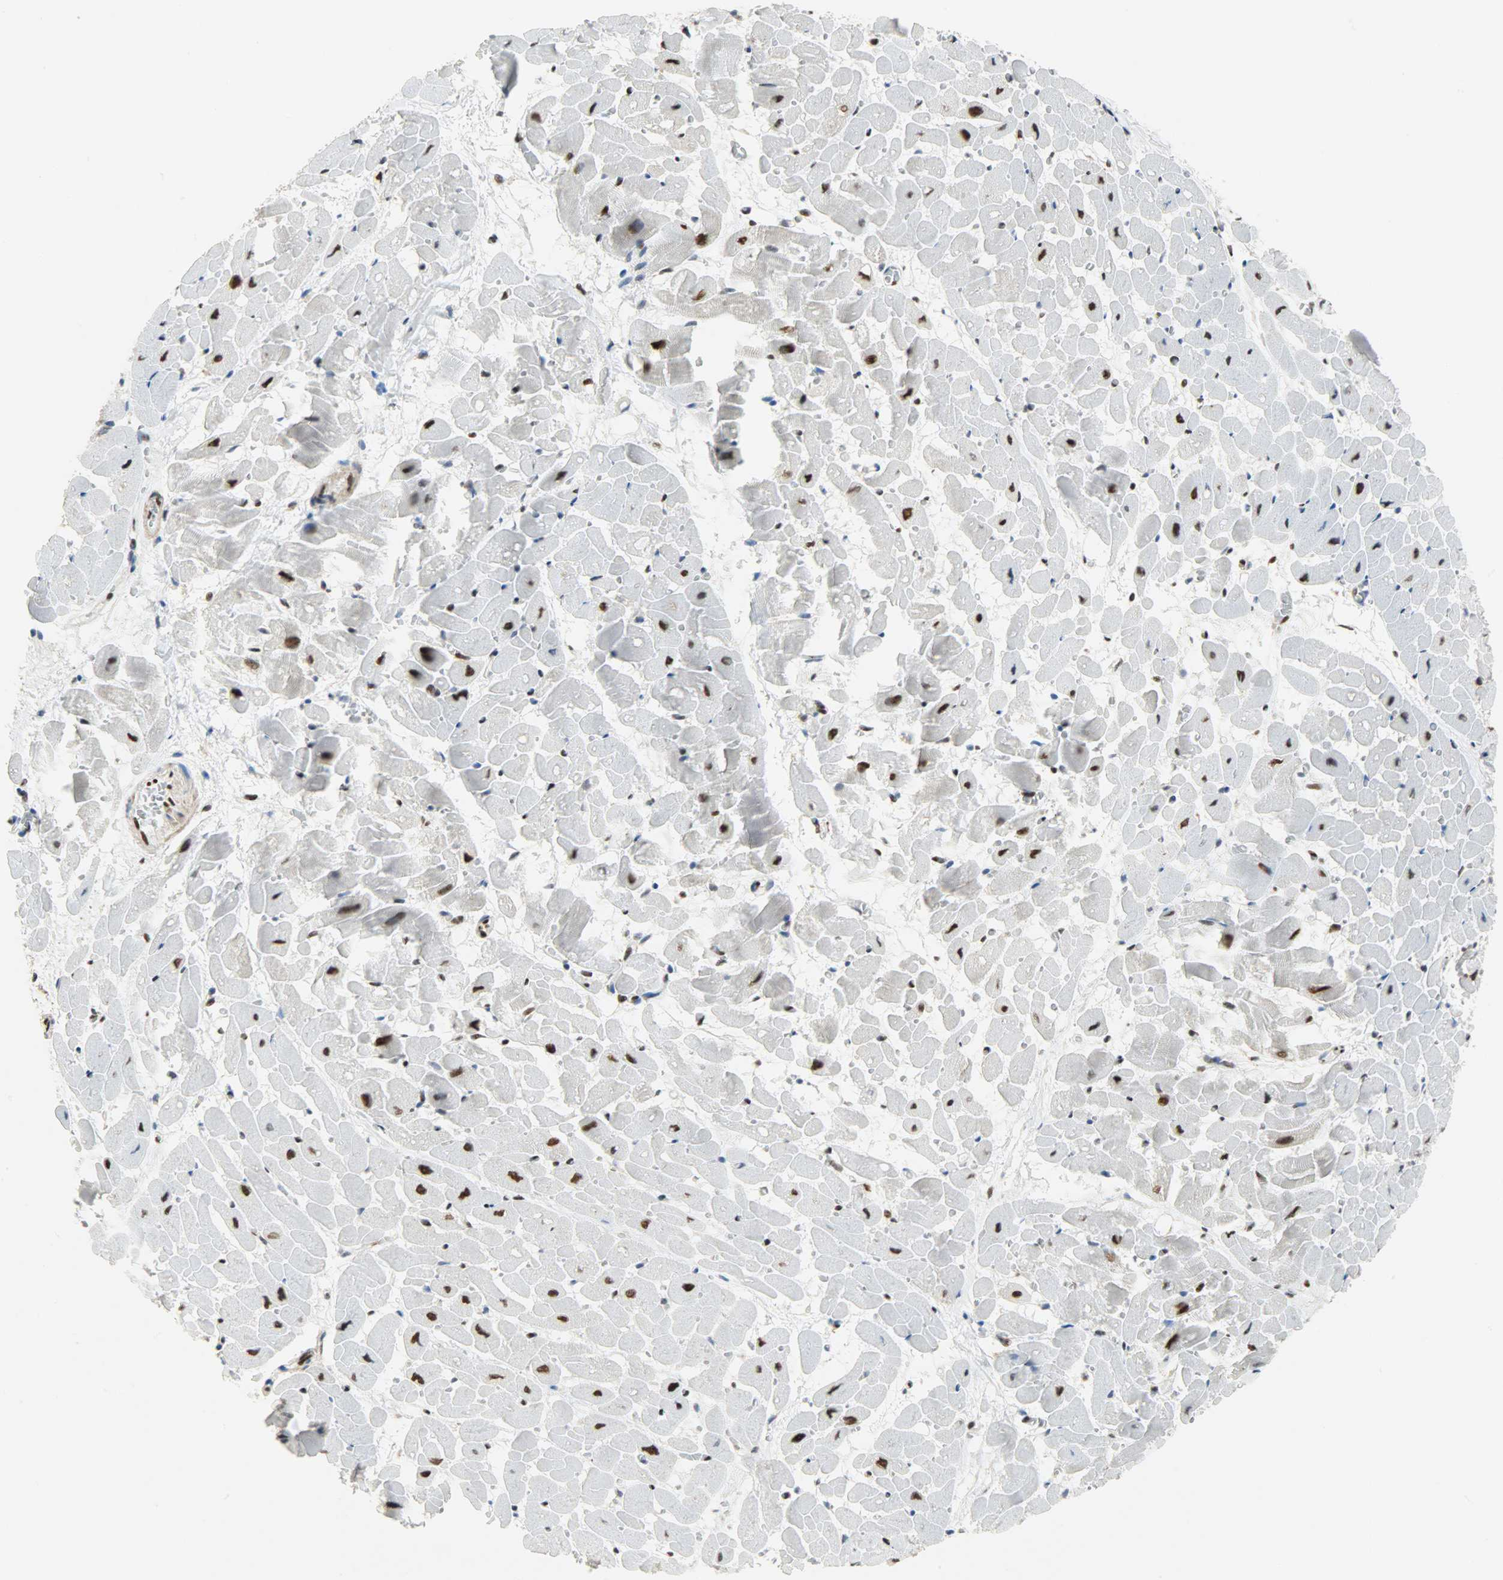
{"staining": {"intensity": "moderate", "quantity": "25%-75%", "location": "nuclear"}, "tissue": "heart muscle", "cell_type": "Cardiomyocytes", "image_type": "normal", "snomed": [{"axis": "morphology", "description": "Normal tissue, NOS"}, {"axis": "topography", "description": "Heart"}], "caption": "A high-resolution photomicrograph shows immunohistochemistry staining of benign heart muscle, which displays moderate nuclear positivity in approximately 25%-75% of cardiomyocytes.", "gene": "SSB", "patient": {"sex": "male", "age": 45}}